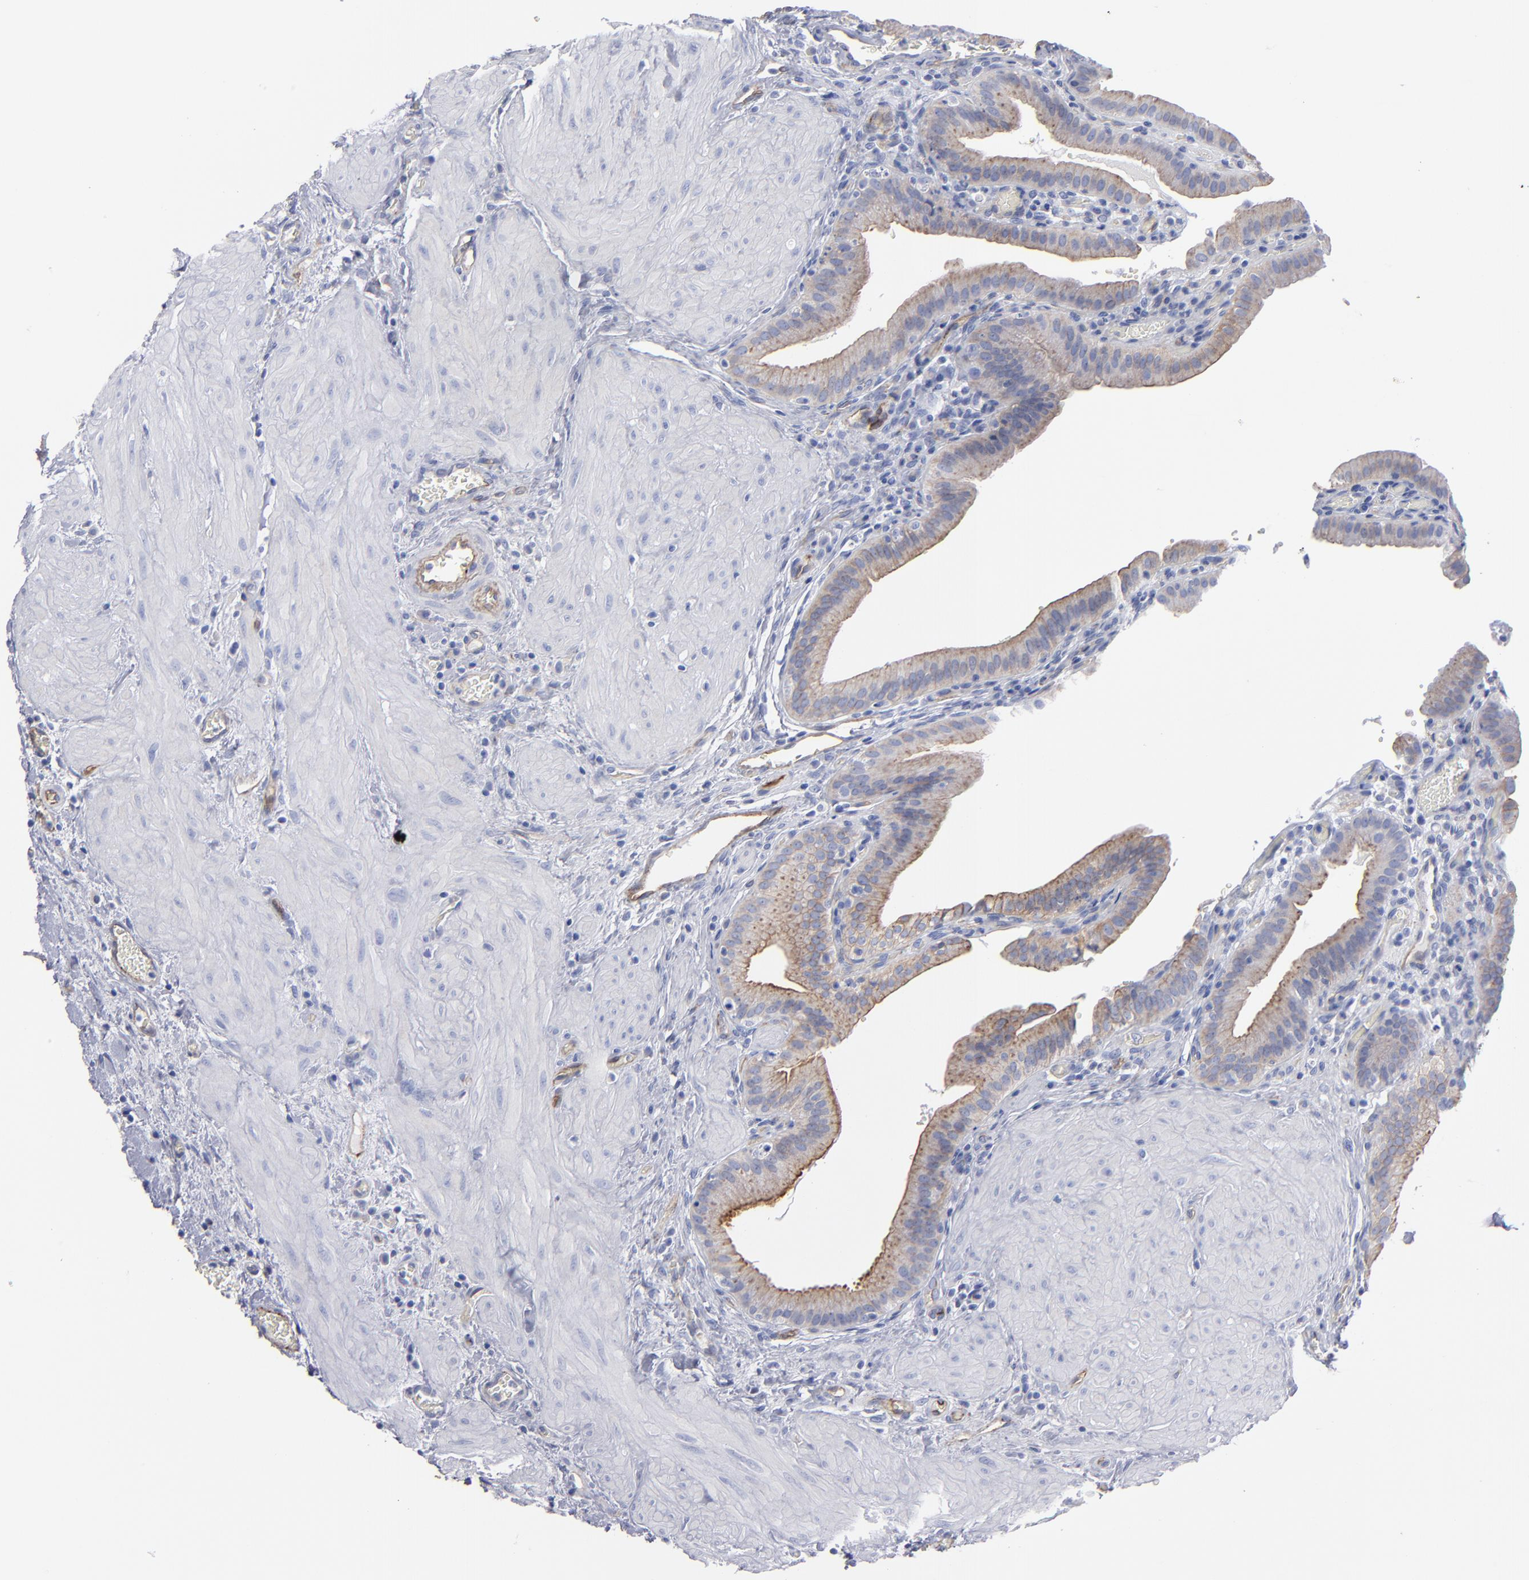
{"staining": {"intensity": "weak", "quantity": "25%-75%", "location": "cytoplasmic/membranous"}, "tissue": "gallbladder", "cell_type": "Glandular cells", "image_type": "normal", "snomed": [{"axis": "morphology", "description": "Normal tissue, NOS"}, {"axis": "topography", "description": "Gallbladder"}], "caption": "DAB immunohistochemical staining of benign human gallbladder demonstrates weak cytoplasmic/membranous protein positivity in approximately 25%-75% of glandular cells. The staining is performed using DAB (3,3'-diaminobenzidine) brown chromogen to label protein expression. The nuclei are counter-stained blue using hematoxylin.", "gene": "TM4SF1", "patient": {"sex": "female", "age": 75}}